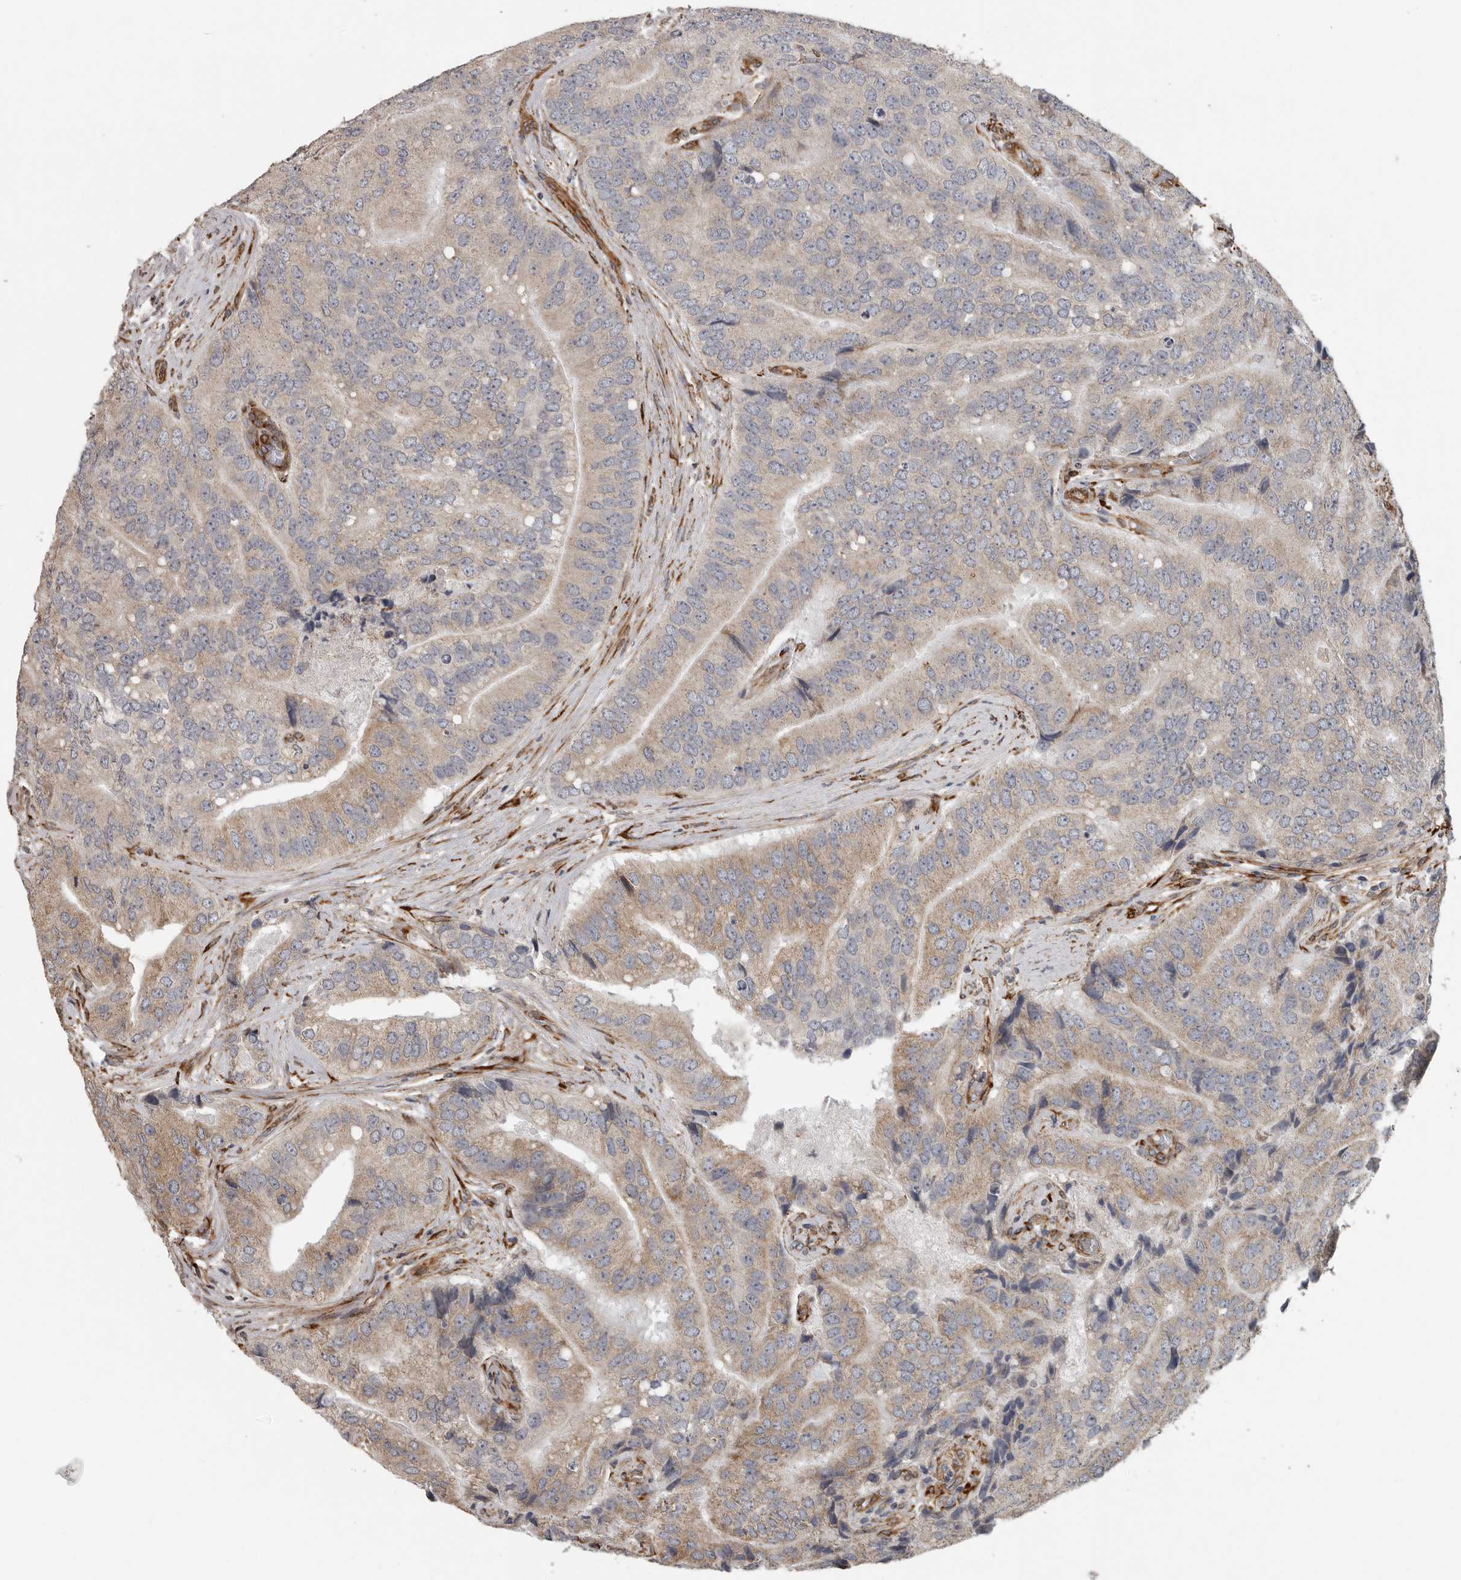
{"staining": {"intensity": "weak", "quantity": ">75%", "location": "cytoplasmic/membranous"}, "tissue": "prostate cancer", "cell_type": "Tumor cells", "image_type": "cancer", "snomed": [{"axis": "morphology", "description": "Adenocarcinoma, High grade"}, {"axis": "topography", "description": "Prostate"}], "caption": "Prostate cancer stained for a protein displays weak cytoplasmic/membranous positivity in tumor cells.", "gene": "CEP350", "patient": {"sex": "male", "age": 70}}